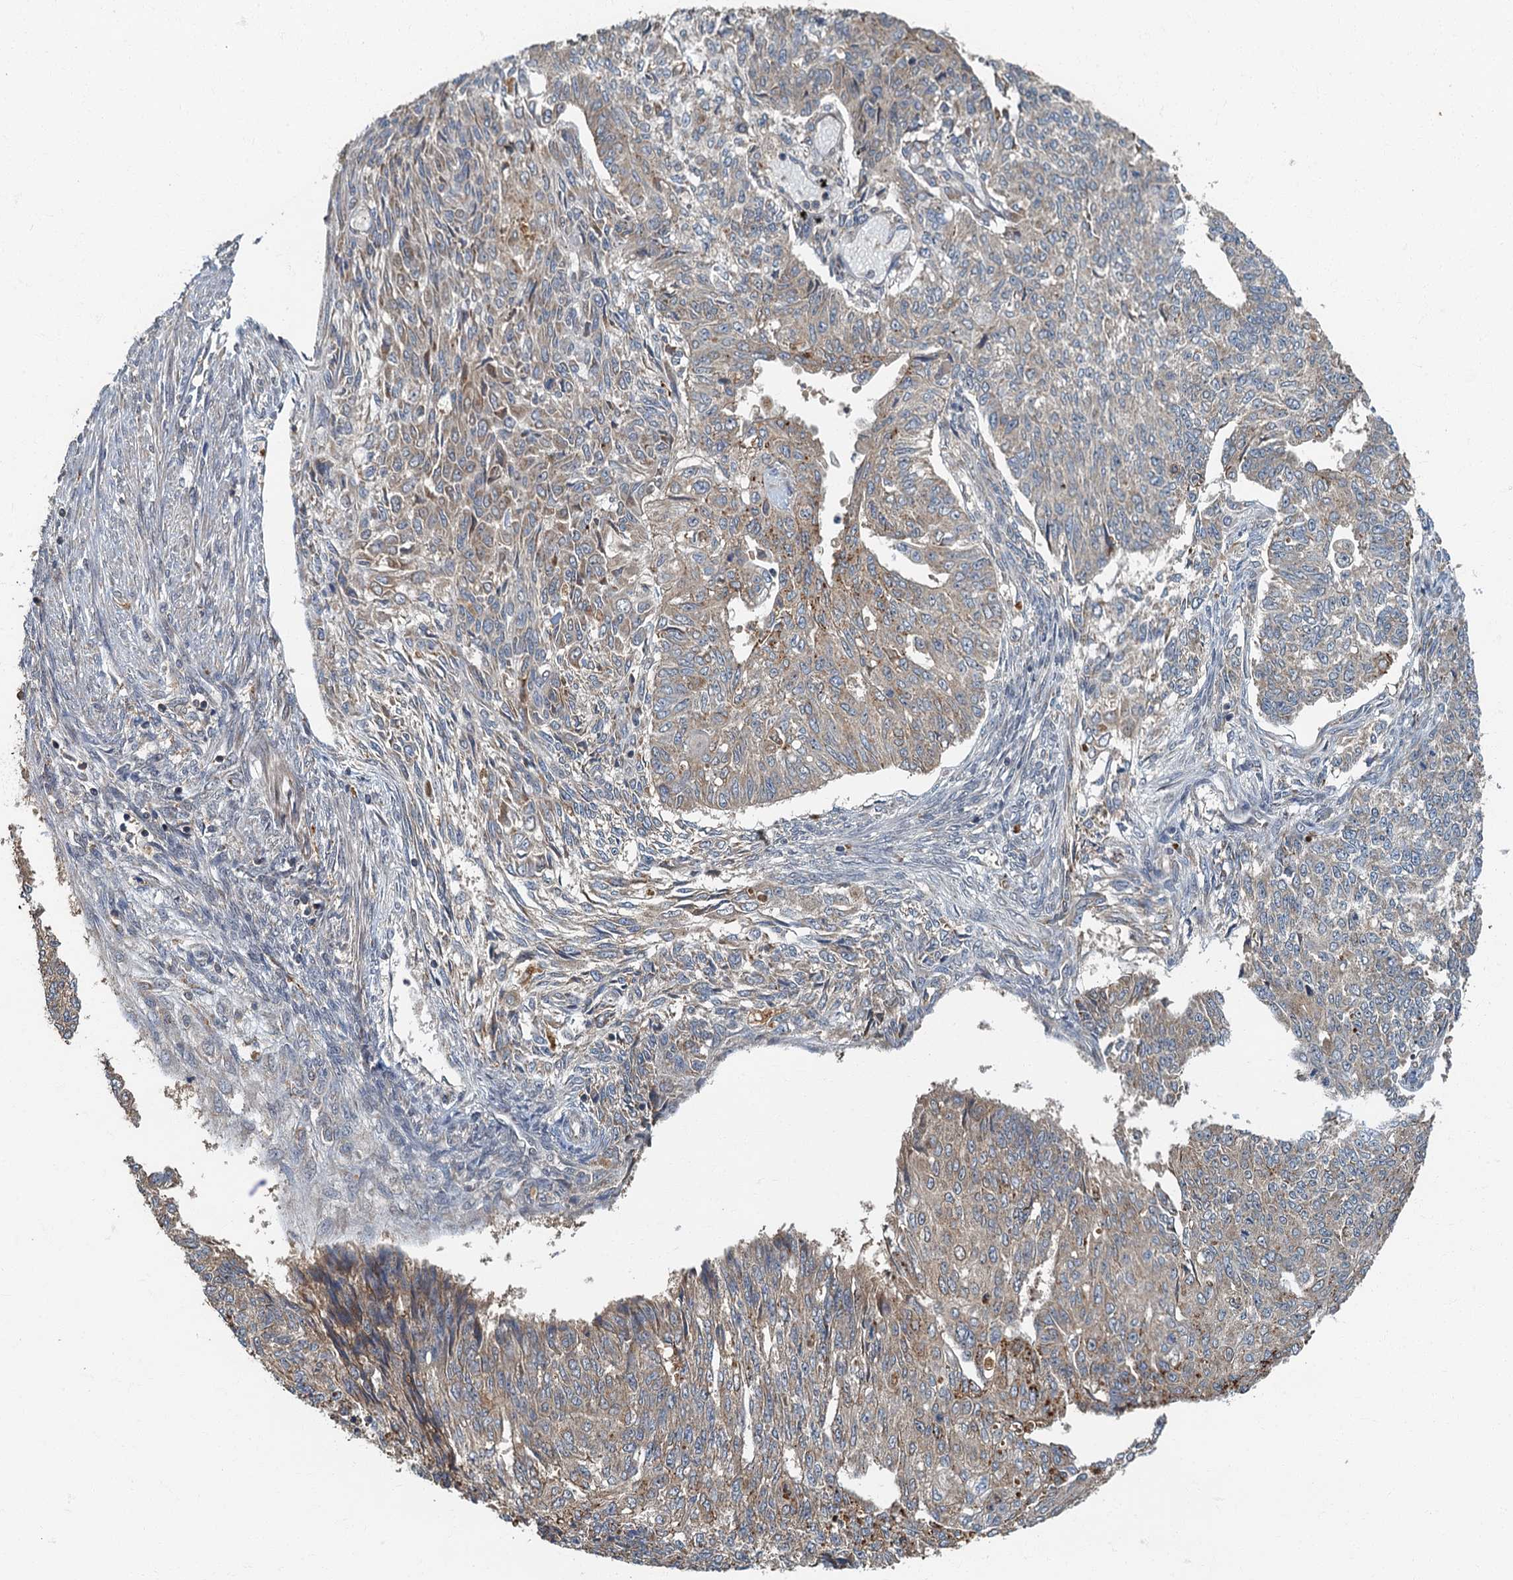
{"staining": {"intensity": "moderate", "quantity": "25%-75%", "location": "cytoplasmic/membranous"}, "tissue": "endometrial cancer", "cell_type": "Tumor cells", "image_type": "cancer", "snomed": [{"axis": "morphology", "description": "Adenocarcinoma, NOS"}, {"axis": "topography", "description": "Endometrium"}], "caption": "Protein expression analysis of human endometrial cancer reveals moderate cytoplasmic/membranous positivity in approximately 25%-75% of tumor cells.", "gene": "WDCP", "patient": {"sex": "female", "age": 32}}